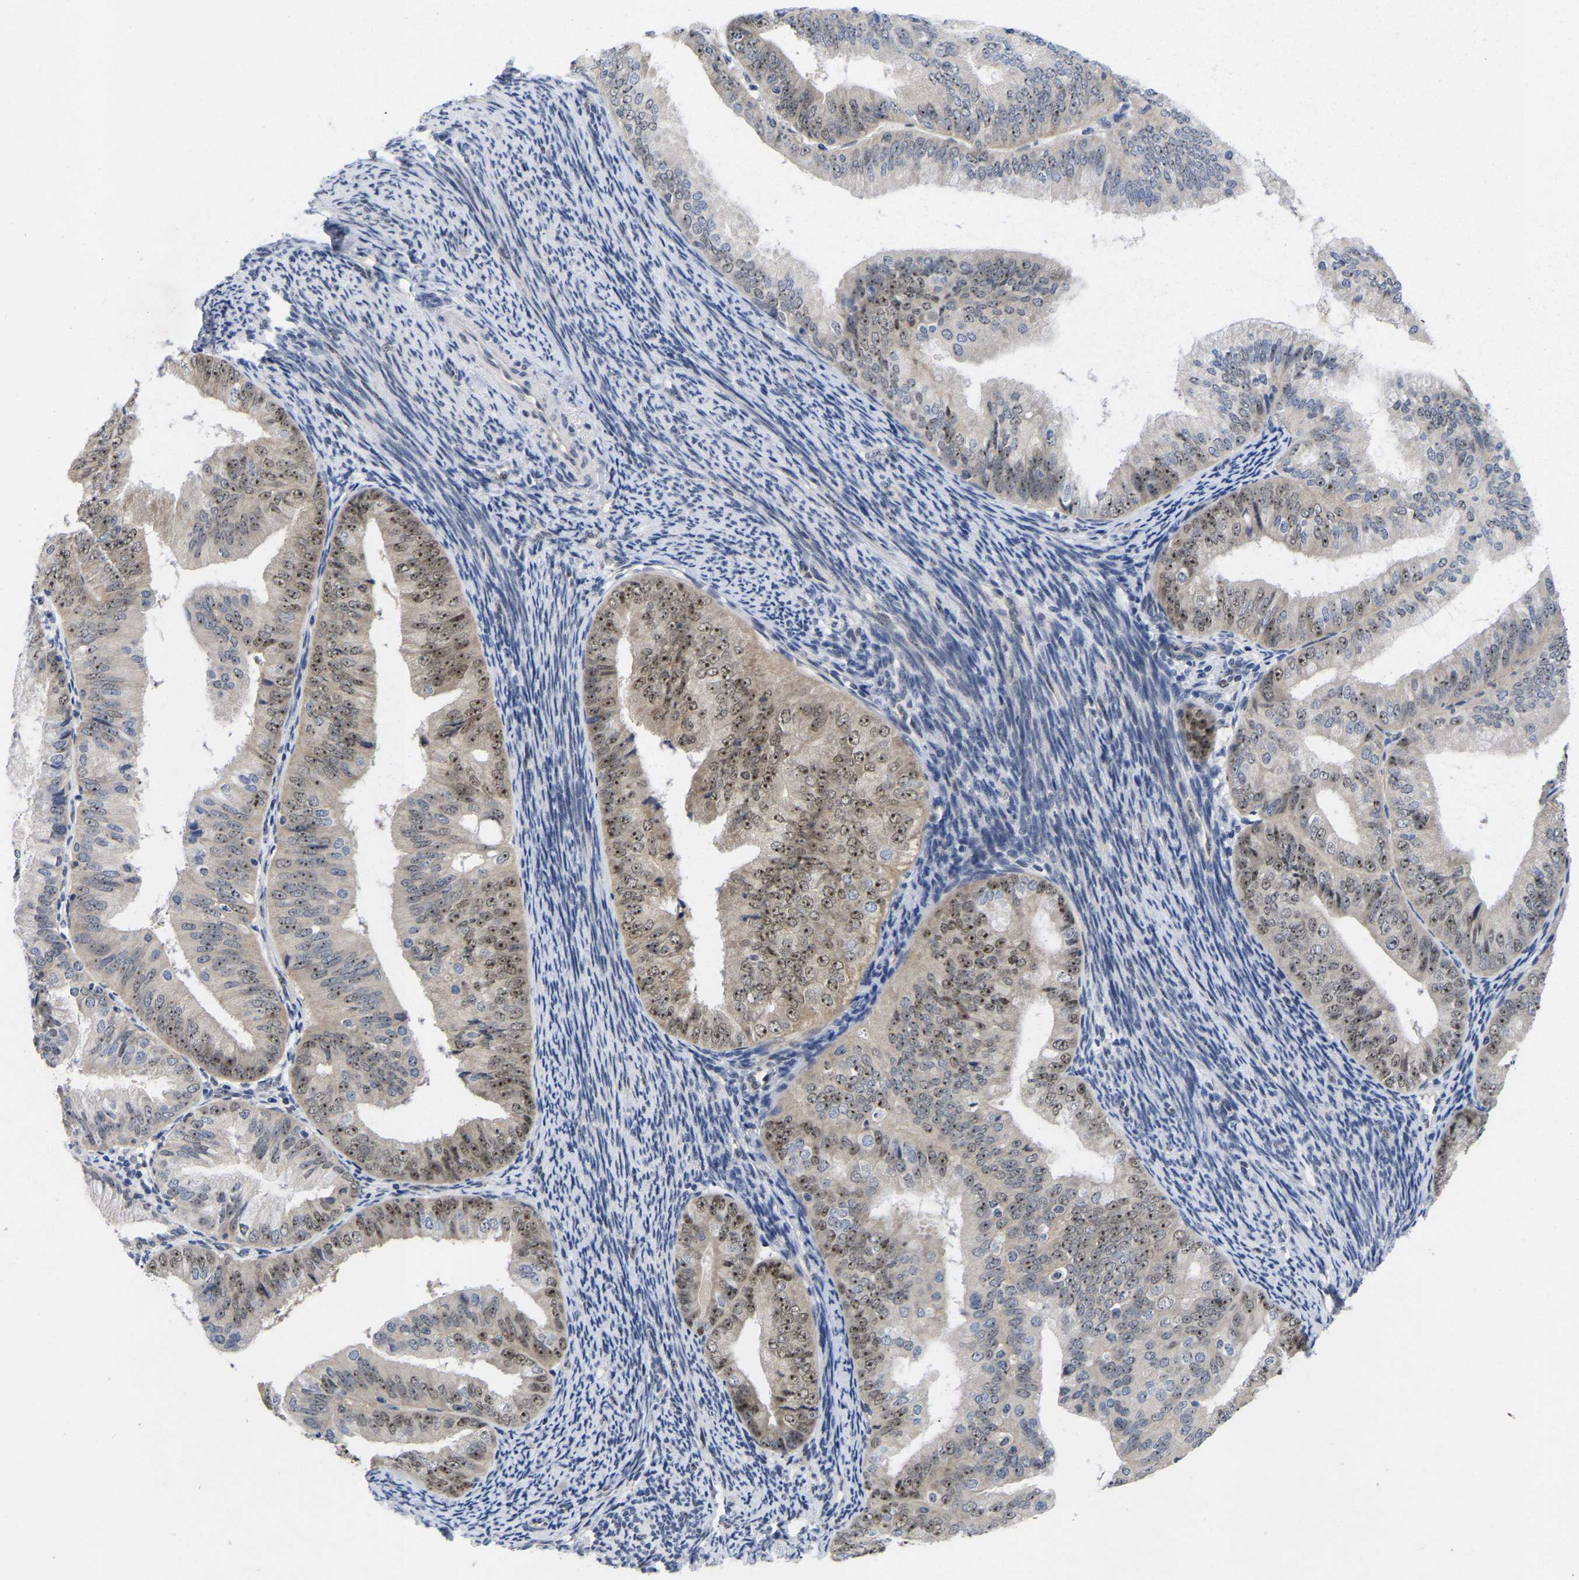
{"staining": {"intensity": "moderate", "quantity": "25%-75%", "location": "nuclear"}, "tissue": "endometrial cancer", "cell_type": "Tumor cells", "image_type": "cancer", "snomed": [{"axis": "morphology", "description": "Adenocarcinoma, NOS"}, {"axis": "topography", "description": "Endometrium"}], "caption": "Human adenocarcinoma (endometrial) stained with a brown dye displays moderate nuclear positive positivity in about 25%-75% of tumor cells.", "gene": "NLE1", "patient": {"sex": "female", "age": 63}}